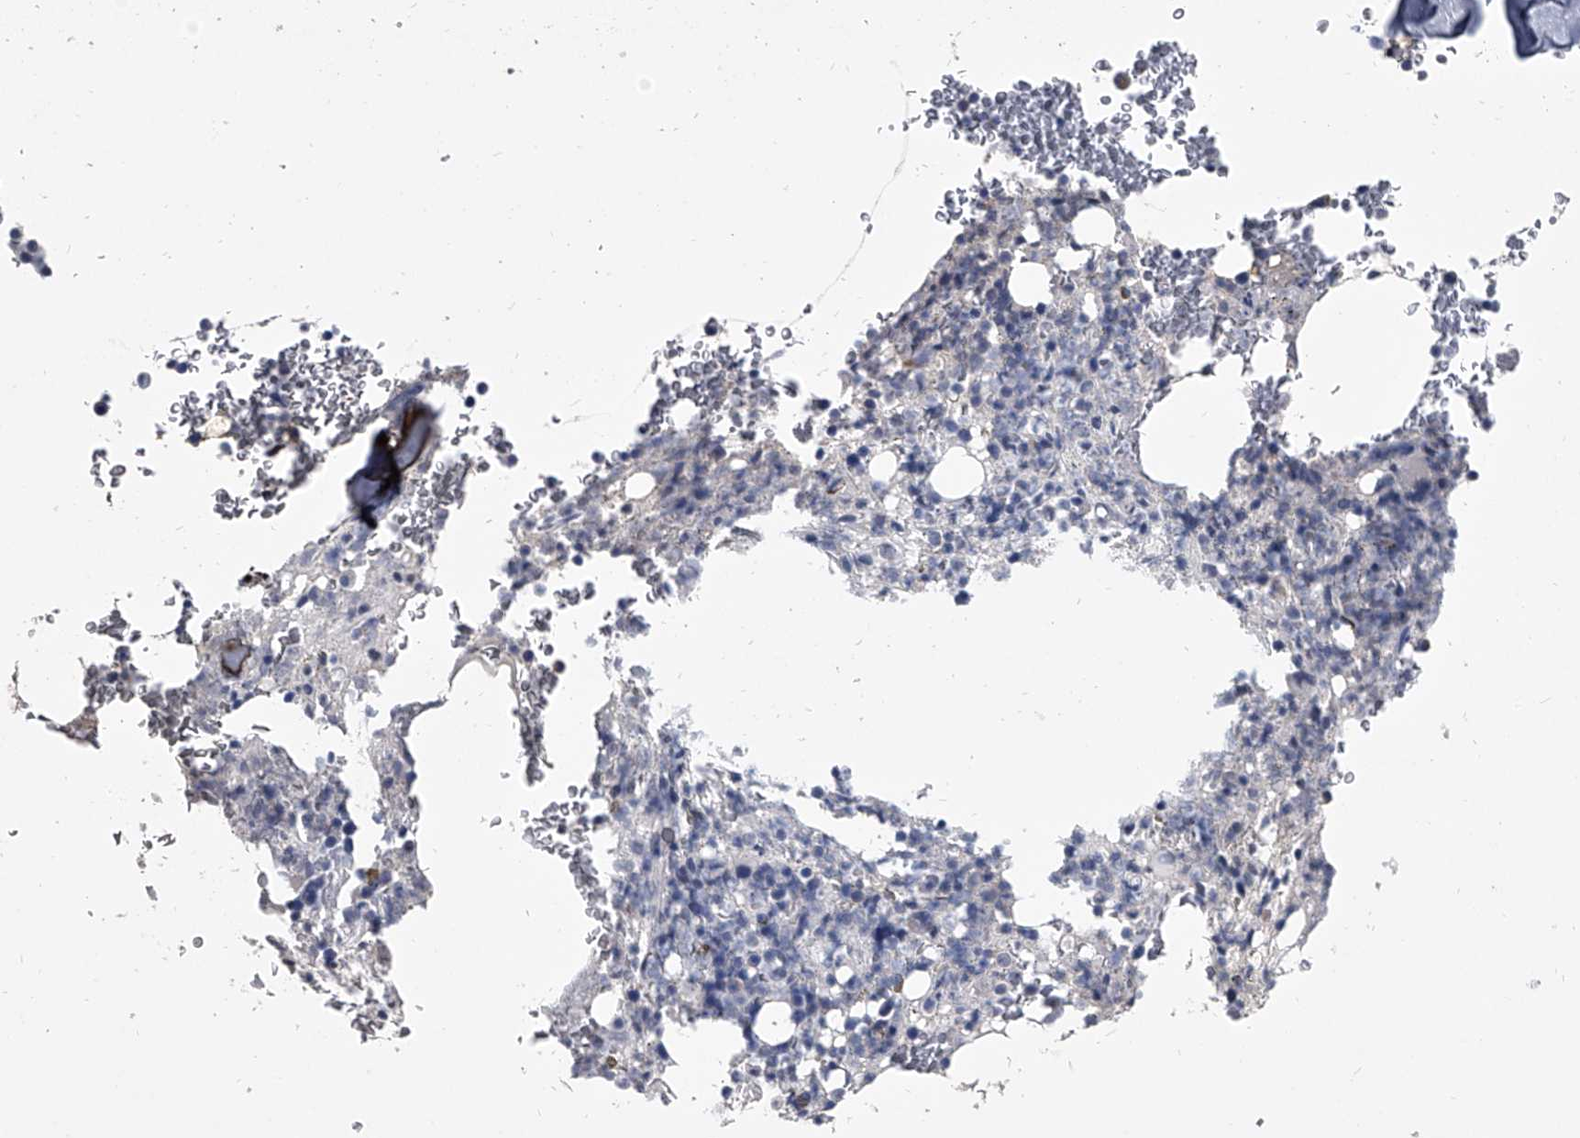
{"staining": {"intensity": "negative", "quantity": "none", "location": "none"}, "tissue": "bone marrow", "cell_type": "Hematopoietic cells", "image_type": "normal", "snomed": [{"axis": "morphology", "description": "Normal tissue, NOS"}, {"axis": "topography", "description": "Bone marrow"}], "caption": "Immunohistochemical staining of unremarkable human bone marrow reveals no significant expression in hematopoietic cells.", "gene": "BCAS1", "patient": {"sex": "male", "age": 58}}